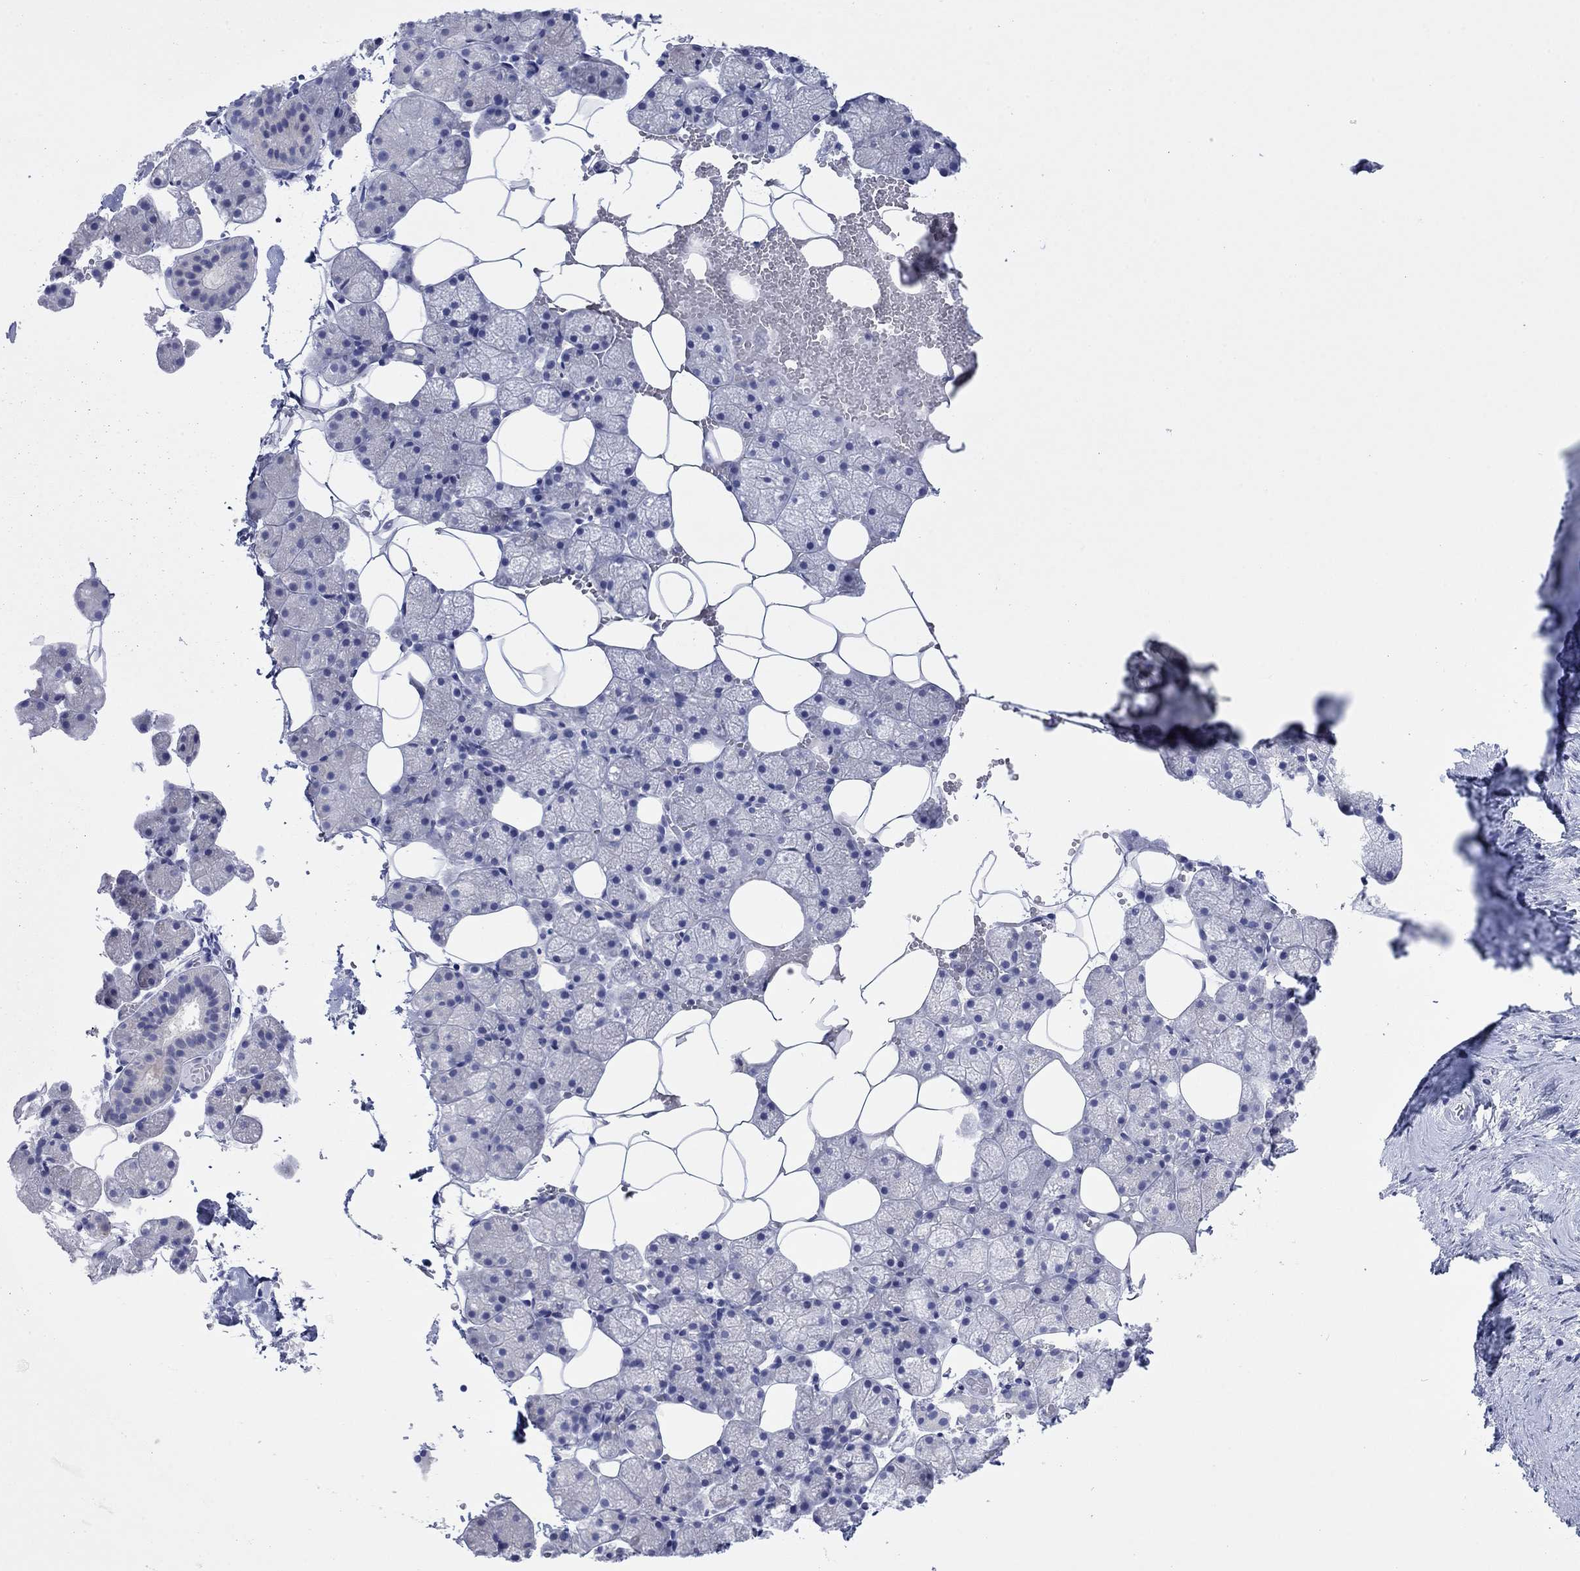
{"staining": {"intensity": "negative", "quantity": "none", "location": "none"}, "tissue": "salivary gland", "cell_type": "Glandular cells", "image_type": "normal", "snomed": [{"axis": "morphology", "description": "Normal tissue, NOS"}, {"axis": "topography", "description": "Salivary gland"}], "caption": "The micrograph exhibits no staining of glandular cells in benign salivary gland.", "gene": "MLANA", "patient": {"sex": "male", "age": 38}}